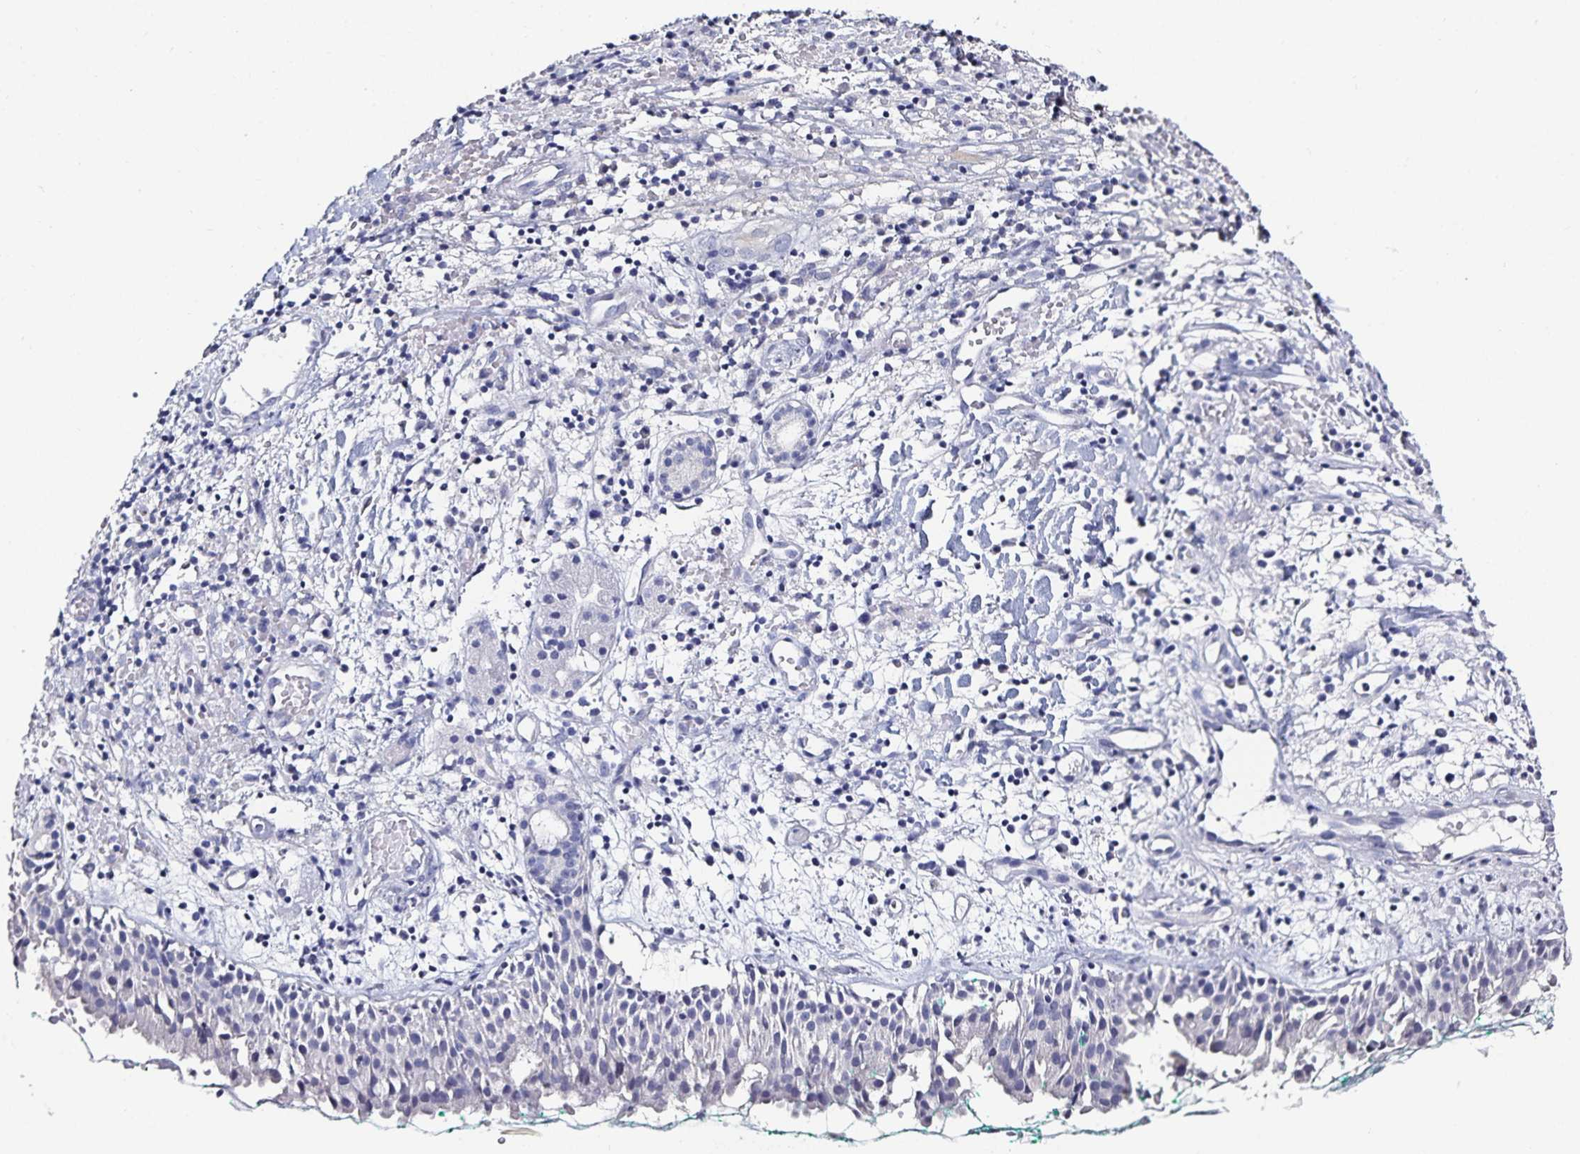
{"staining": {"intensity": "negative", "quantity": "none", "location": "none"}, "tissue": "nasopharynx", "cell_type": "Respiratory epithelial cells", "image_type": "normal", "snomed": [{"axis": "morphology", "description": "Normal tissue, NOS"}, {"axis": "morphology", "description": "Basal cell carcinoma"}, {"axis": "topography", "description": "Cartilage tissue"}, {"axis": "topography", "description": "Nasopharynx"}, {"axis": "topography", "description": "Oral tissue"}], "caption": "Protein analysis of benign nasopharynx reveals no significant staining in respiratory epithelial cells. (Immunohistochemistry, brightfield microscopy, high magnification).", "gene": "TTR", "patient": {"sex": "female", "age": 77}}